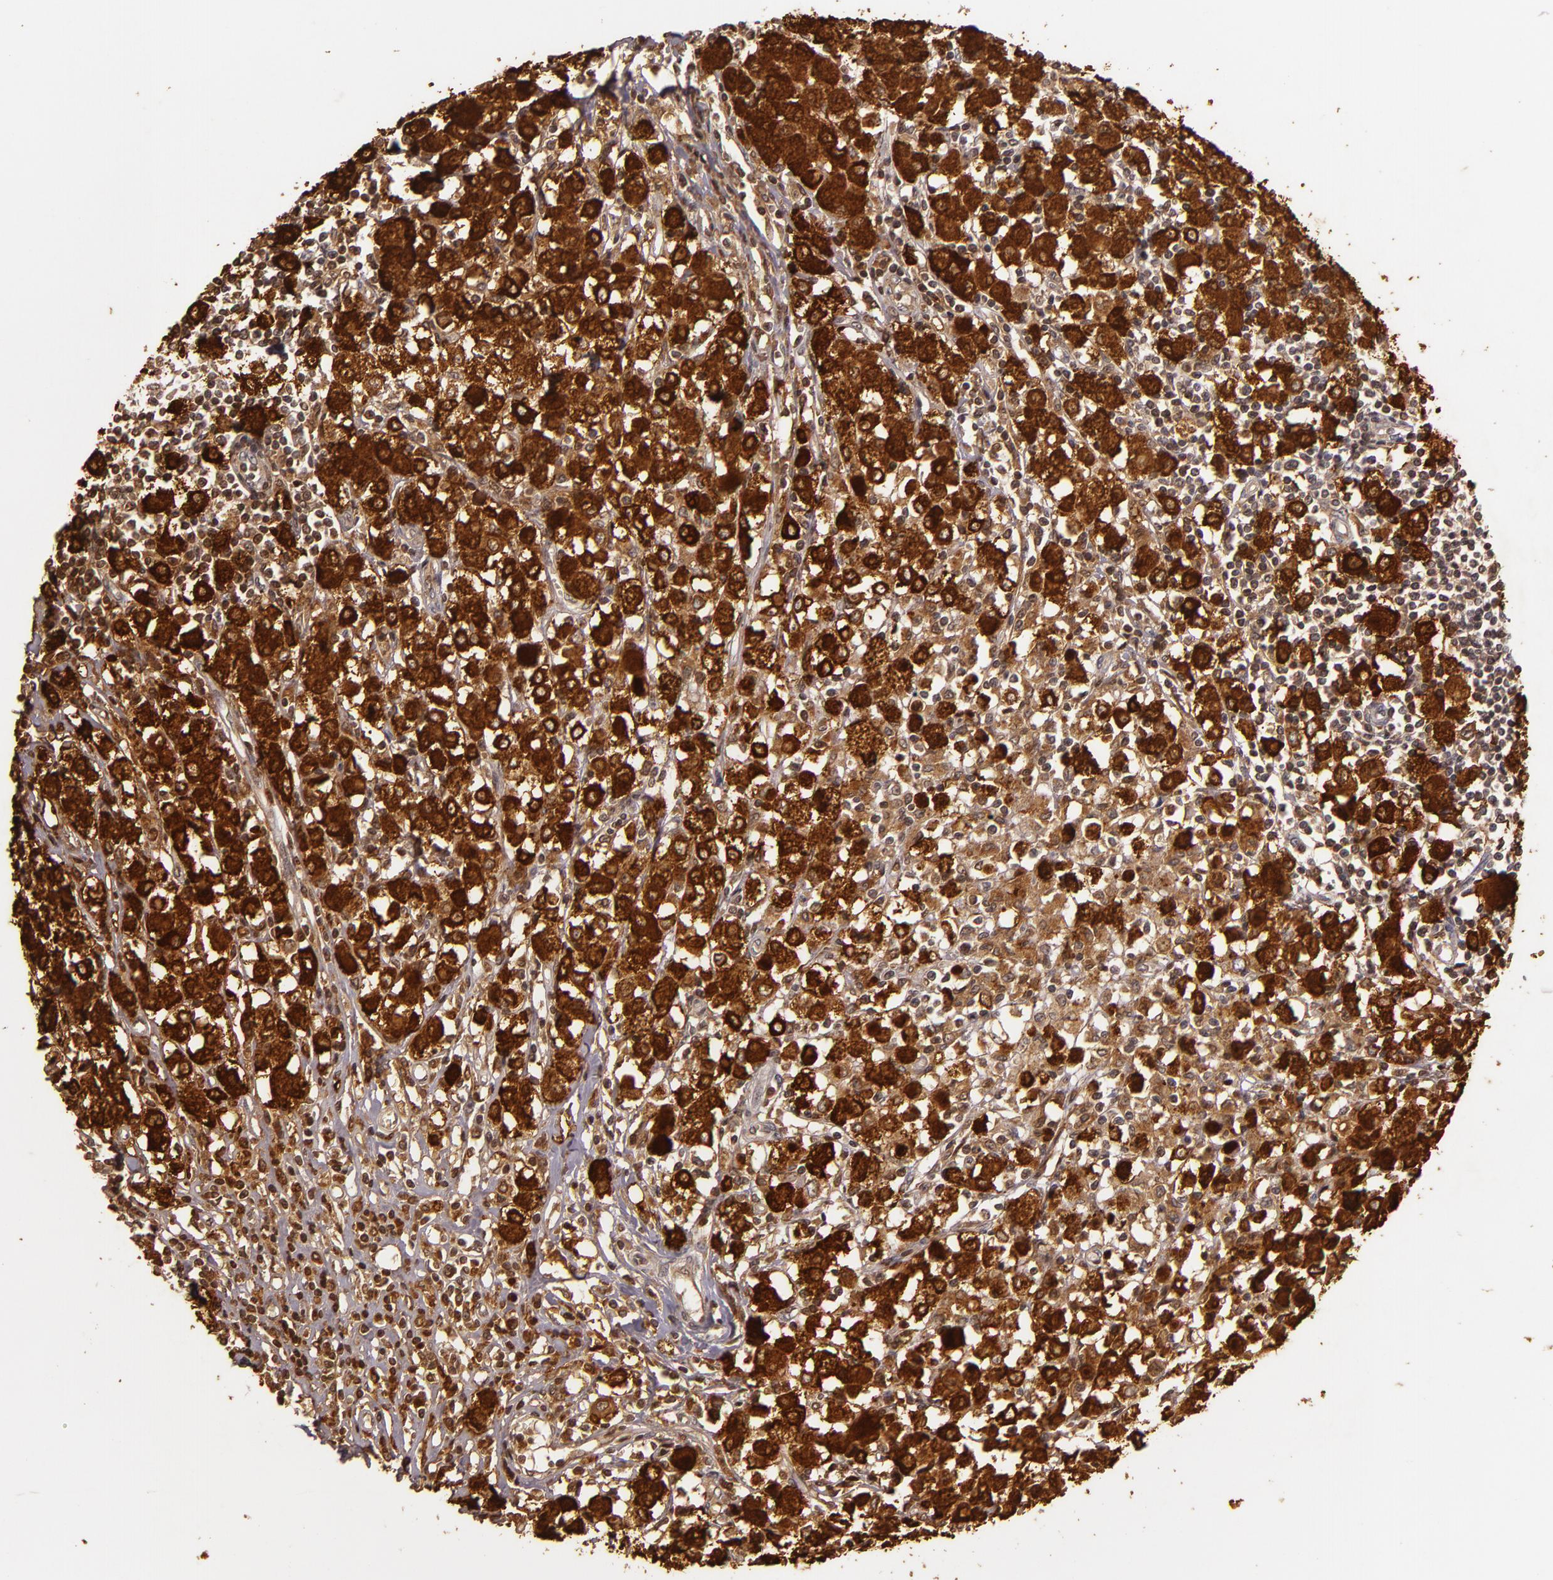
{"staining": {"intensity": "strong", "quantity": ">75%", "location": "cytoplasmic/membranous"}, "tissue": "breast cancer", "cell_type": "Tumor cells", "image_type": "cancer", "snomed": [{"axis": "morphology", "description": "Lobular carcinoma"}, {"axis": "topography", "description": "Breast"}], "caption": "Lobular carcinoma (breast) was stained to show a protein in brown. There is high levels of strong cytoplasmic/membranous staining in about >75% of tumor cells.", "gene": "TFF1", "patient": {"sex": "female", "age": 85}}